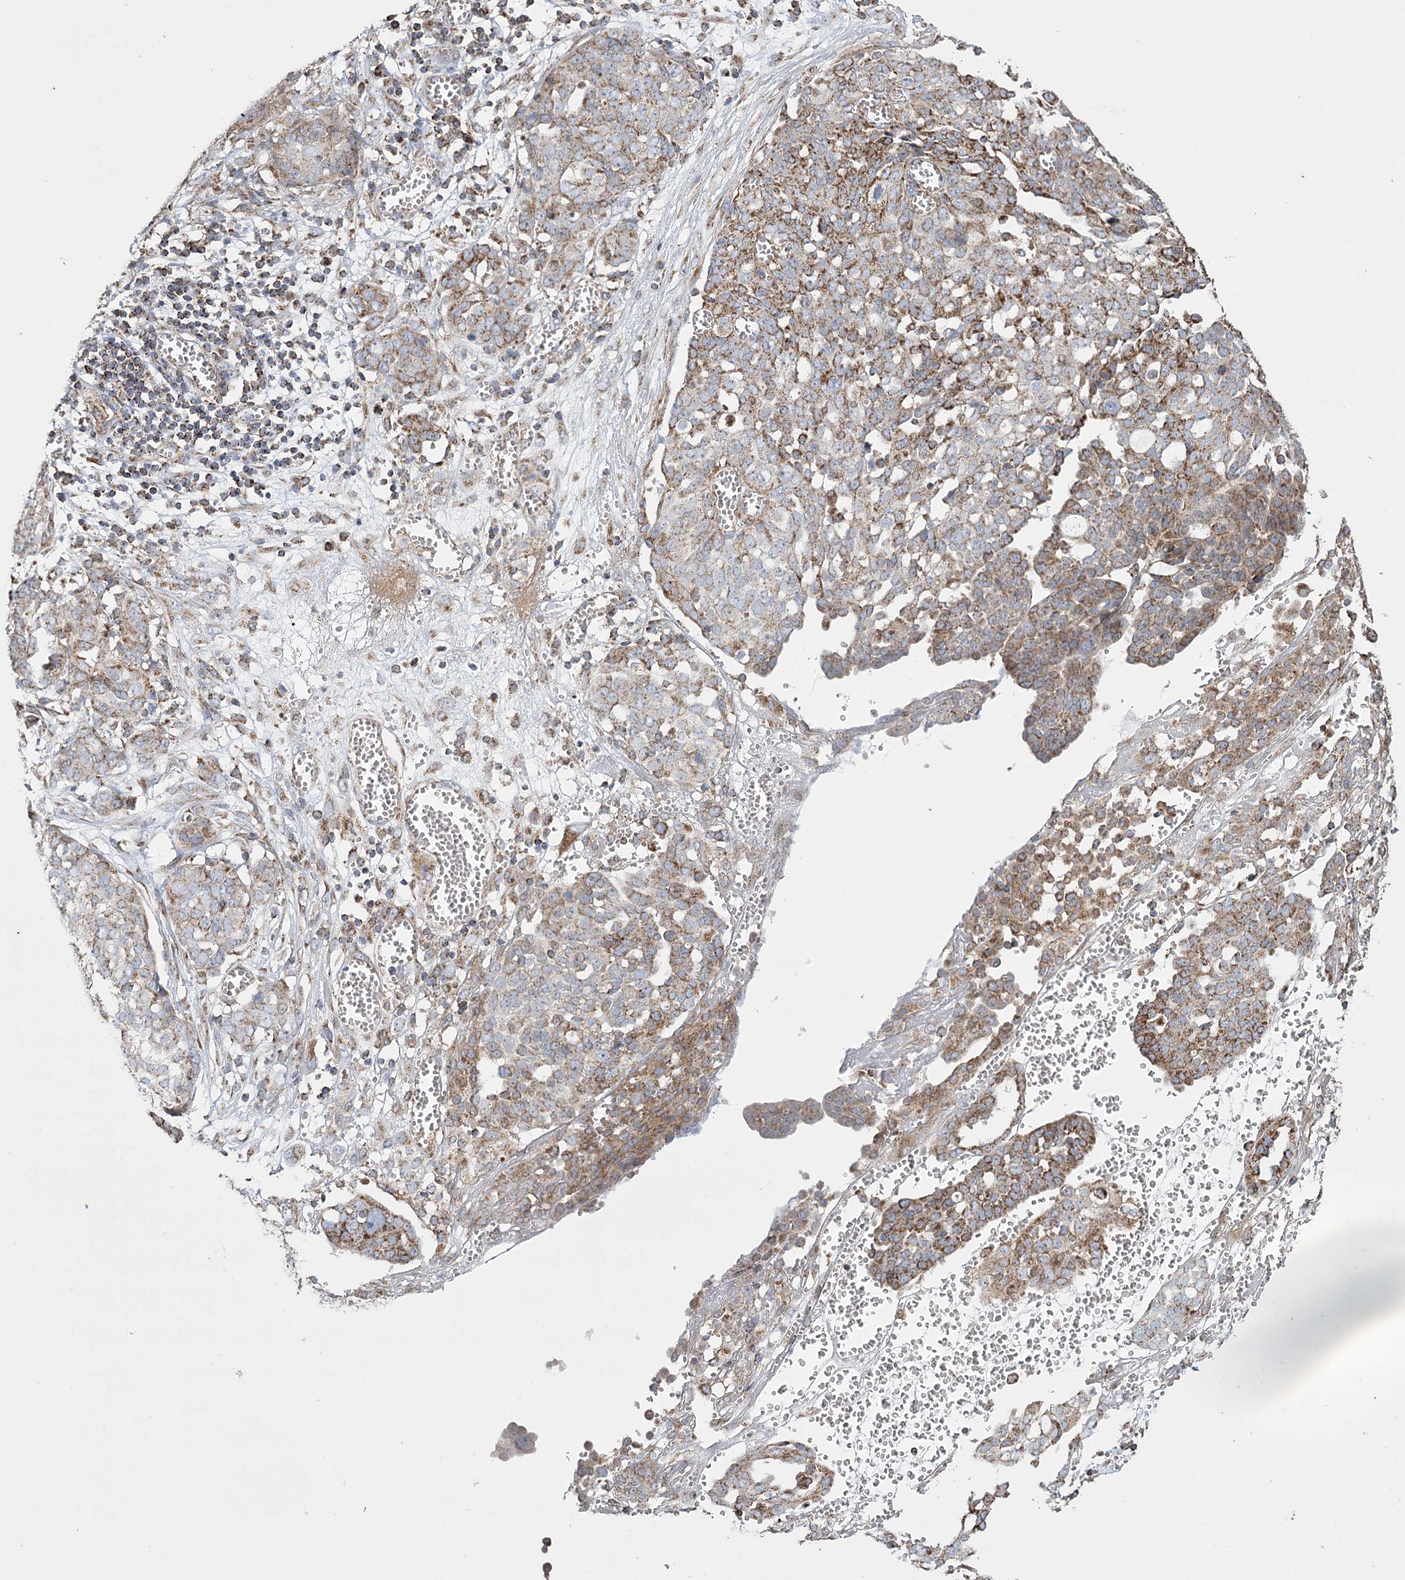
{"staining": {"intensity": "moderate", "quantity": ">75%", "location": "cytoplasmic/membranous"}, "tissue": "ovarian cancer", "cell_type": "Tumor cells", "image_type": "cancer", "snomed": [{"axis": "morphology", "description": "Cystadenocarcinoma, serous, NOS"}, {"axis": "topography", "description": "Soft tissue"}, {"axis": "topography", "description": "Ovary"}], "caption": "A brown stain highlights moderate cytoplasmic/membranous positivity of a protein in ovarian cancer (serous cystadenocarcinoma) tumor cells. Immunohistochemistry (ihc) stains the protein of interest in brown and the nuclei are stained blue.", "gene": "RANBP3L", "patient": {"sex": "female", "age": 57}}